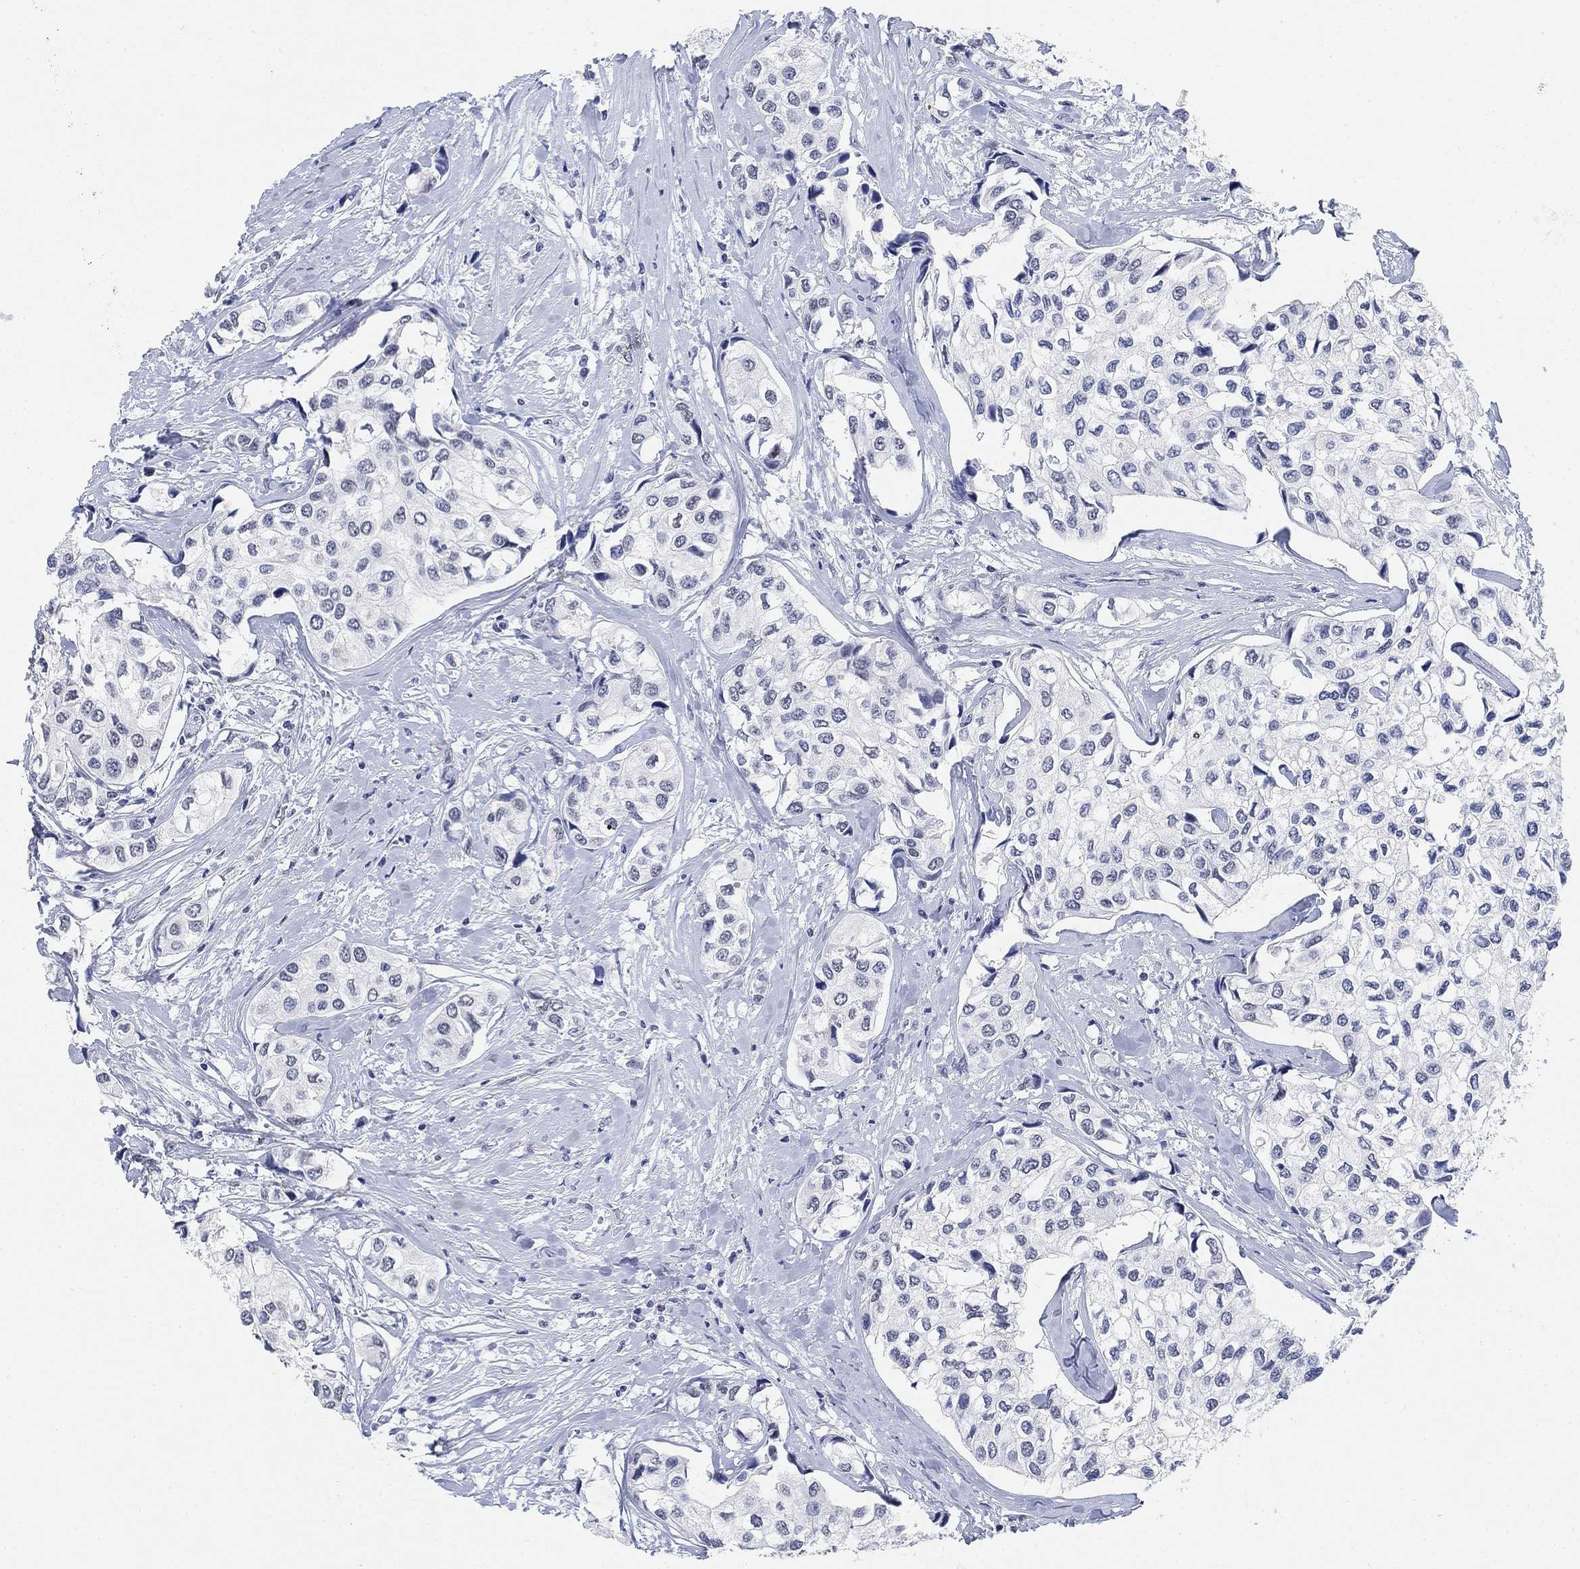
{"staining": {"intensity": "negative", "quantity": "none", "location": "none"}, "tissue": "urothelial cancer", "cell_type": "Tumor cells", "image_type": "cancer", "snomed": [{"axis": "morphology", "description": "Urothelial carcinoma, High grade"}, {"axis": "topography", "description": "Urinary bladder"}], "caption": "A high-resolution histopathology image shows immunohistochemistry (IHC) staining of urothelial cancer, which demonstrates no significant expression in tumor cells.", "gene": "PAX6", "patient": {"sex": "male", "age": 73}}